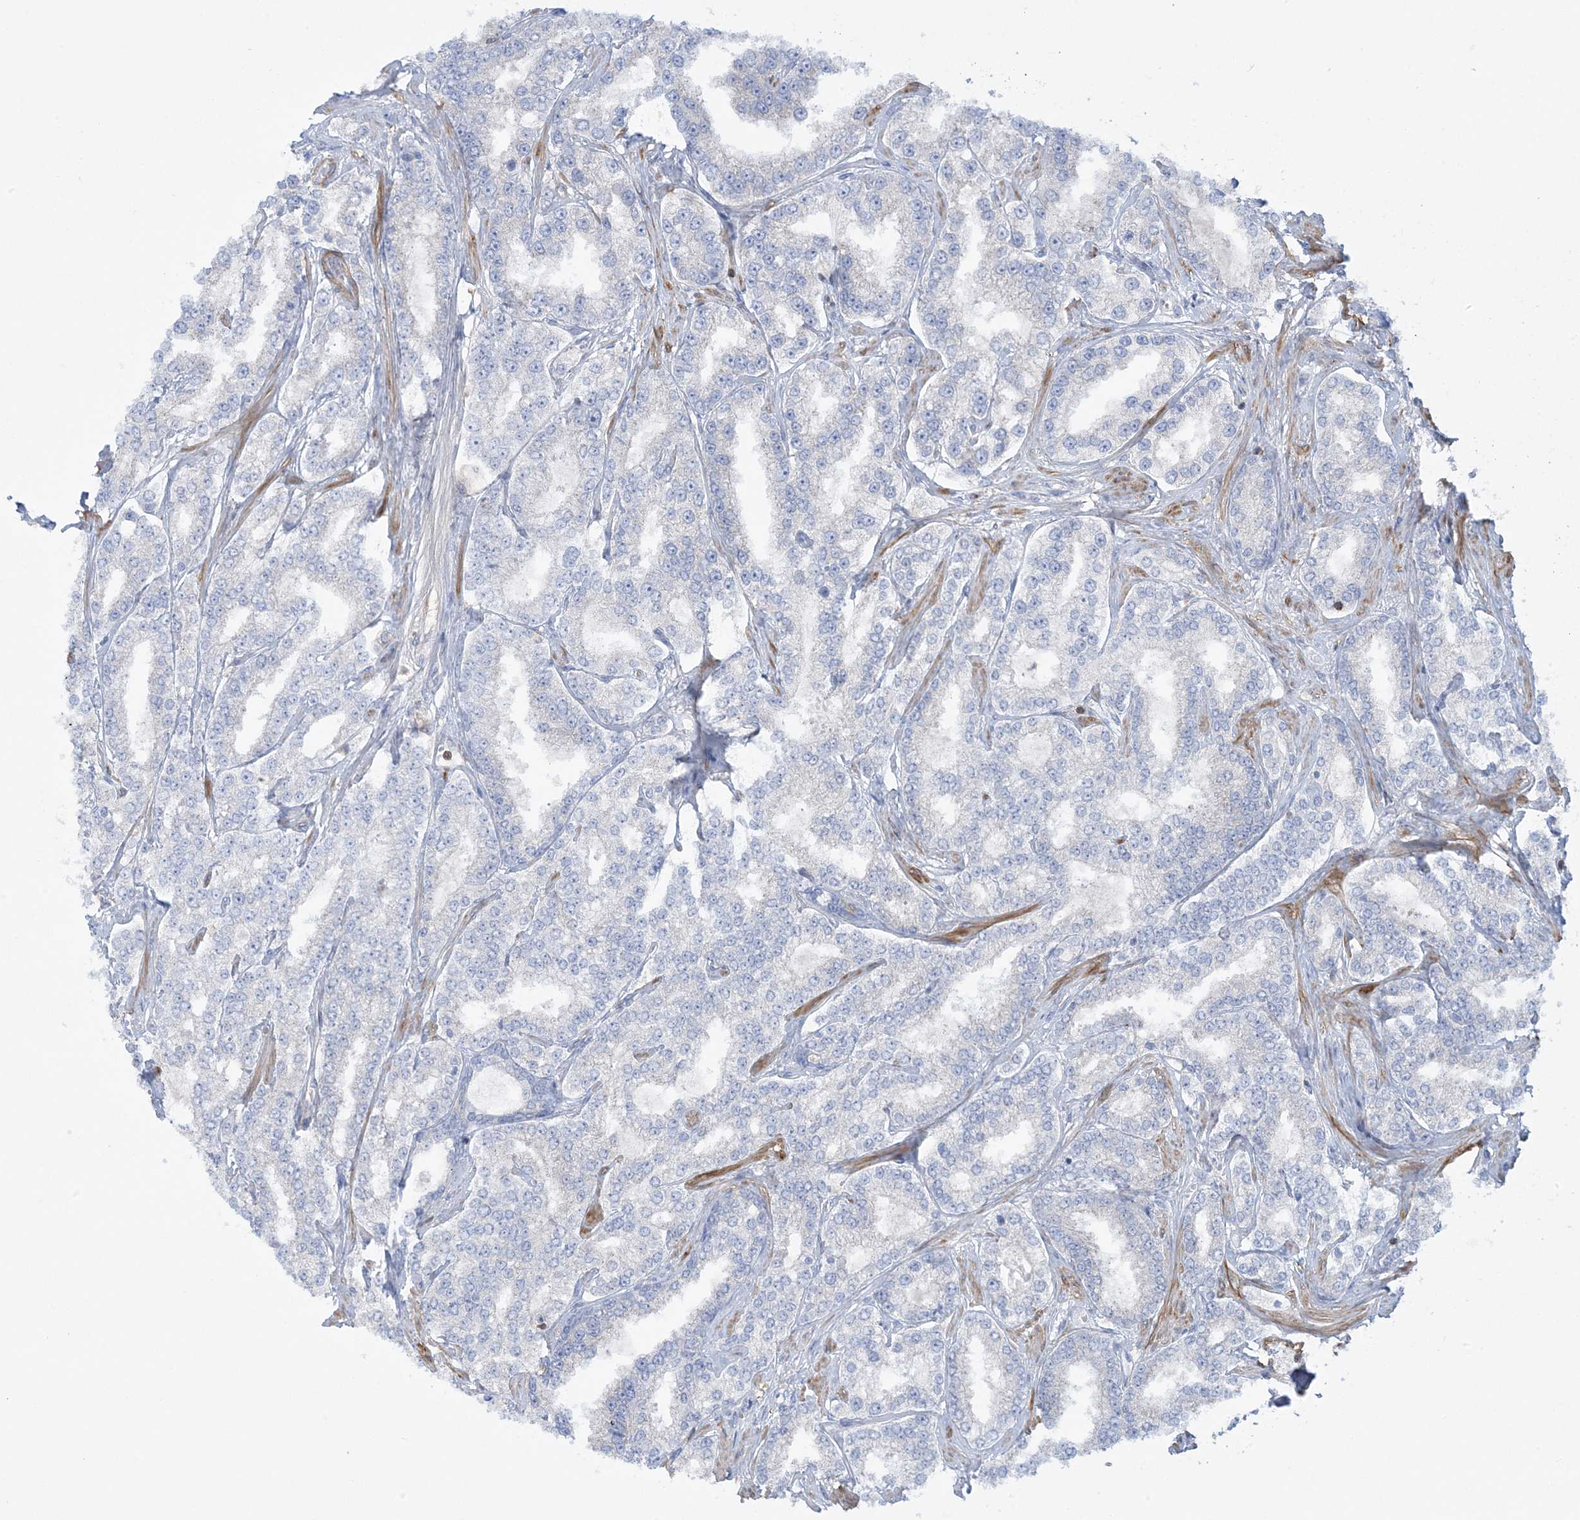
{"staining": {"intensity": "negative", "quantity": "none", "location": "none"}, "tissue": "prostate cancer", "cell_type": "Tumor cells", "image_type": "cancer", "snomed": [{"axis": "morphology", "description": "Normal tissue, NOS"}, {"axis": "morphology", "description": "Adenocarcinoma, High grade"}, {"axis": "topography", "description": "Prostate"}], "caption": "Immunohistochemistry (IHC) of prostate high-grade adenocarcinoma exhibits no staining in tumor cells.", "gene": "ARHGAP30", "patient": {"sex": "male", "age": 83}}